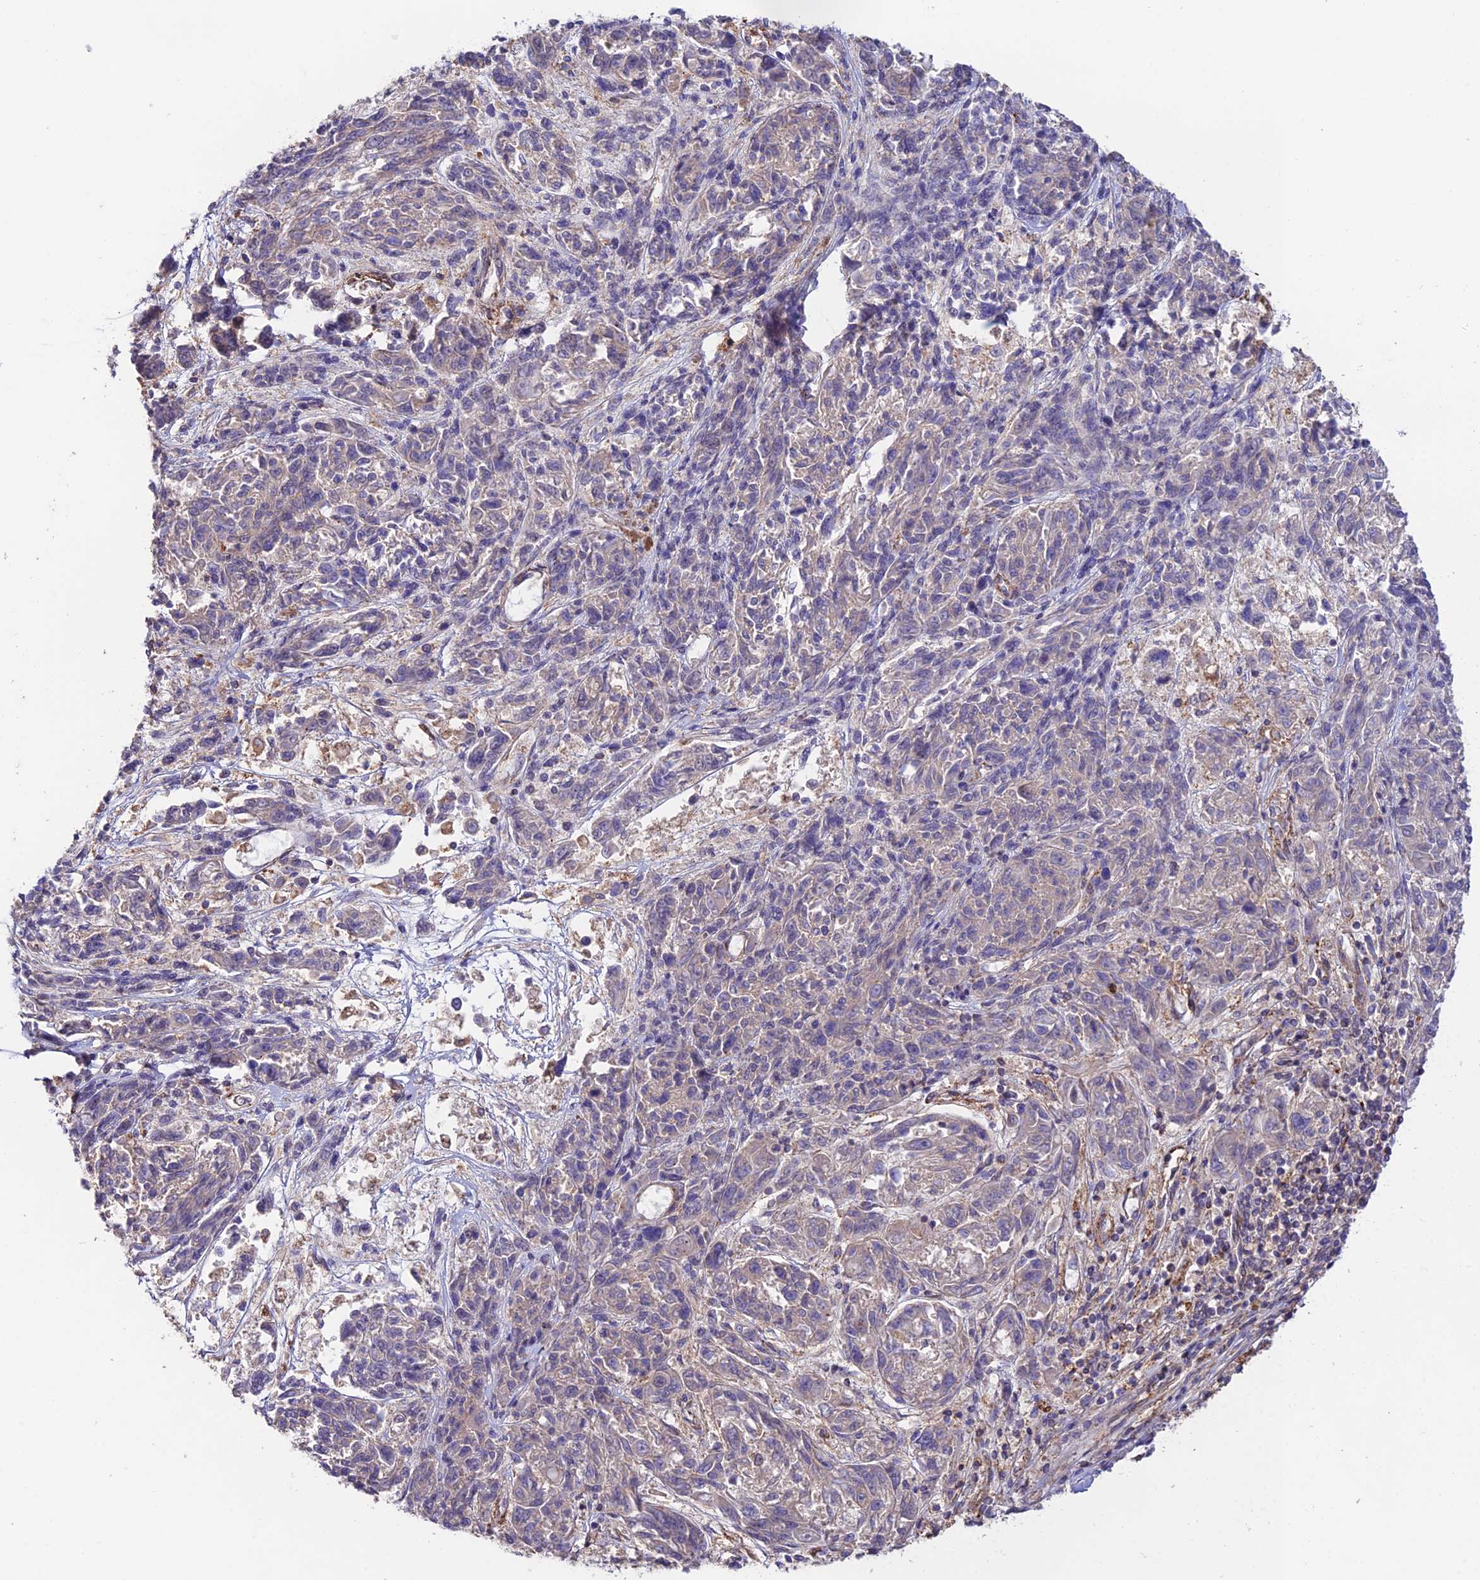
{"staining": {"intensity": "negative", "quantity": "none", "location": "none"}, "tissue": "melanoma", "cell_type": "Tumor cells", "image_type": "cancer", "snomed": [{"axis": "morphology", "description": "Malignant melanoma, NOS"}, {"axis": "topography", "description": "Skin"}], "caption": "The micrograph reveals no significant staining in tumor cells of malignant melanoma.", "gene": "BRME1", "patient": {"sex": "male", "age": 53}}